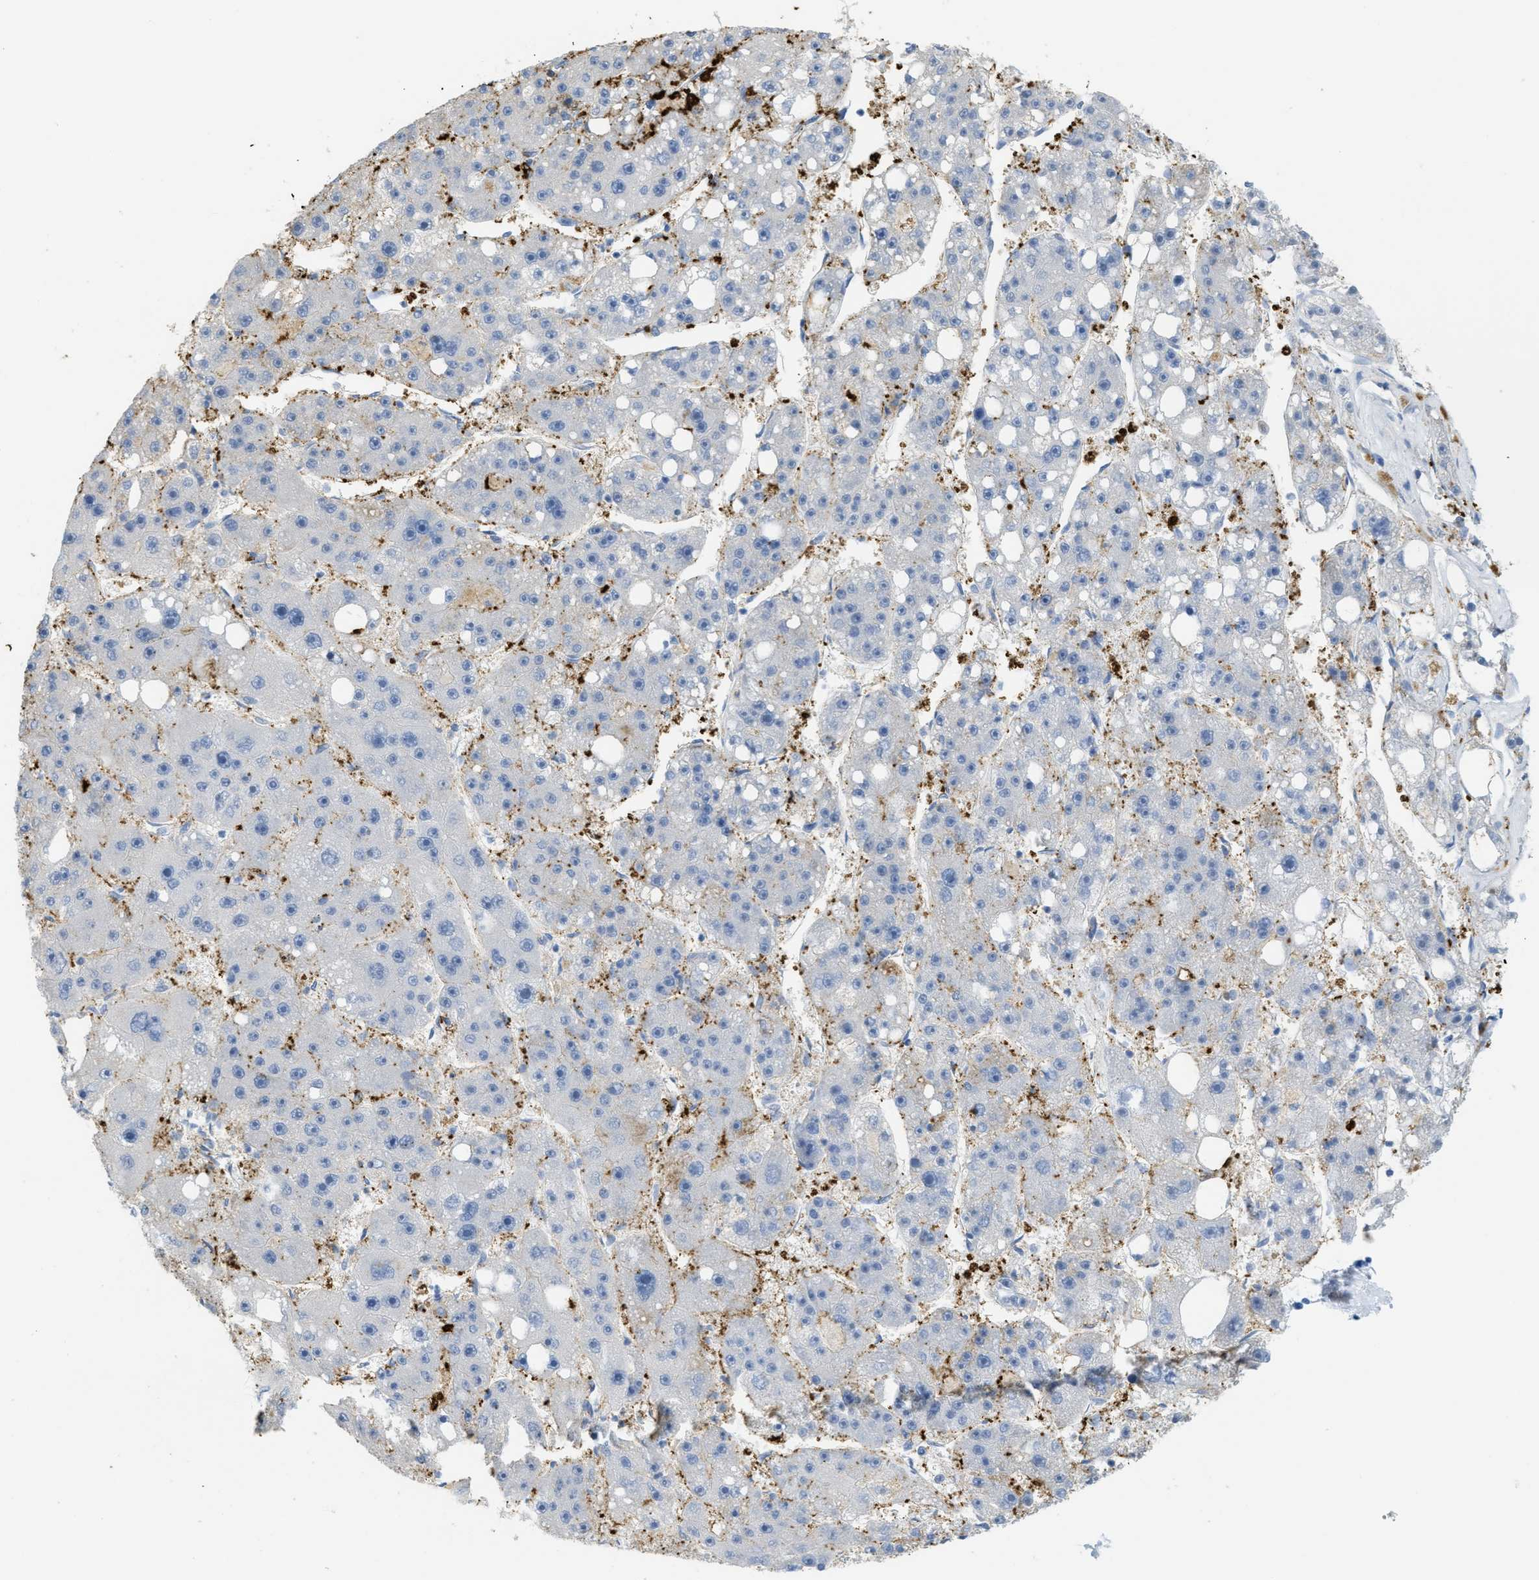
{"staining": {"intensity": "negative", "quantity": "none", "location": "none"}, "tissue": "liver cancer", "cell_type": "Tumor cells", "image_type": "cancer", "snomed": [{"axis": "morphology", "description": "Carcinoma, Hepatocellular, NOS"}, {"axis": "topography", "description": "Liver"}], "caption": "Tumor cells show no significant protein staining in hepatocellular carcinoma (liver).", "gene": "WDR4", "patient": {"sex": "female", "age": 61}}